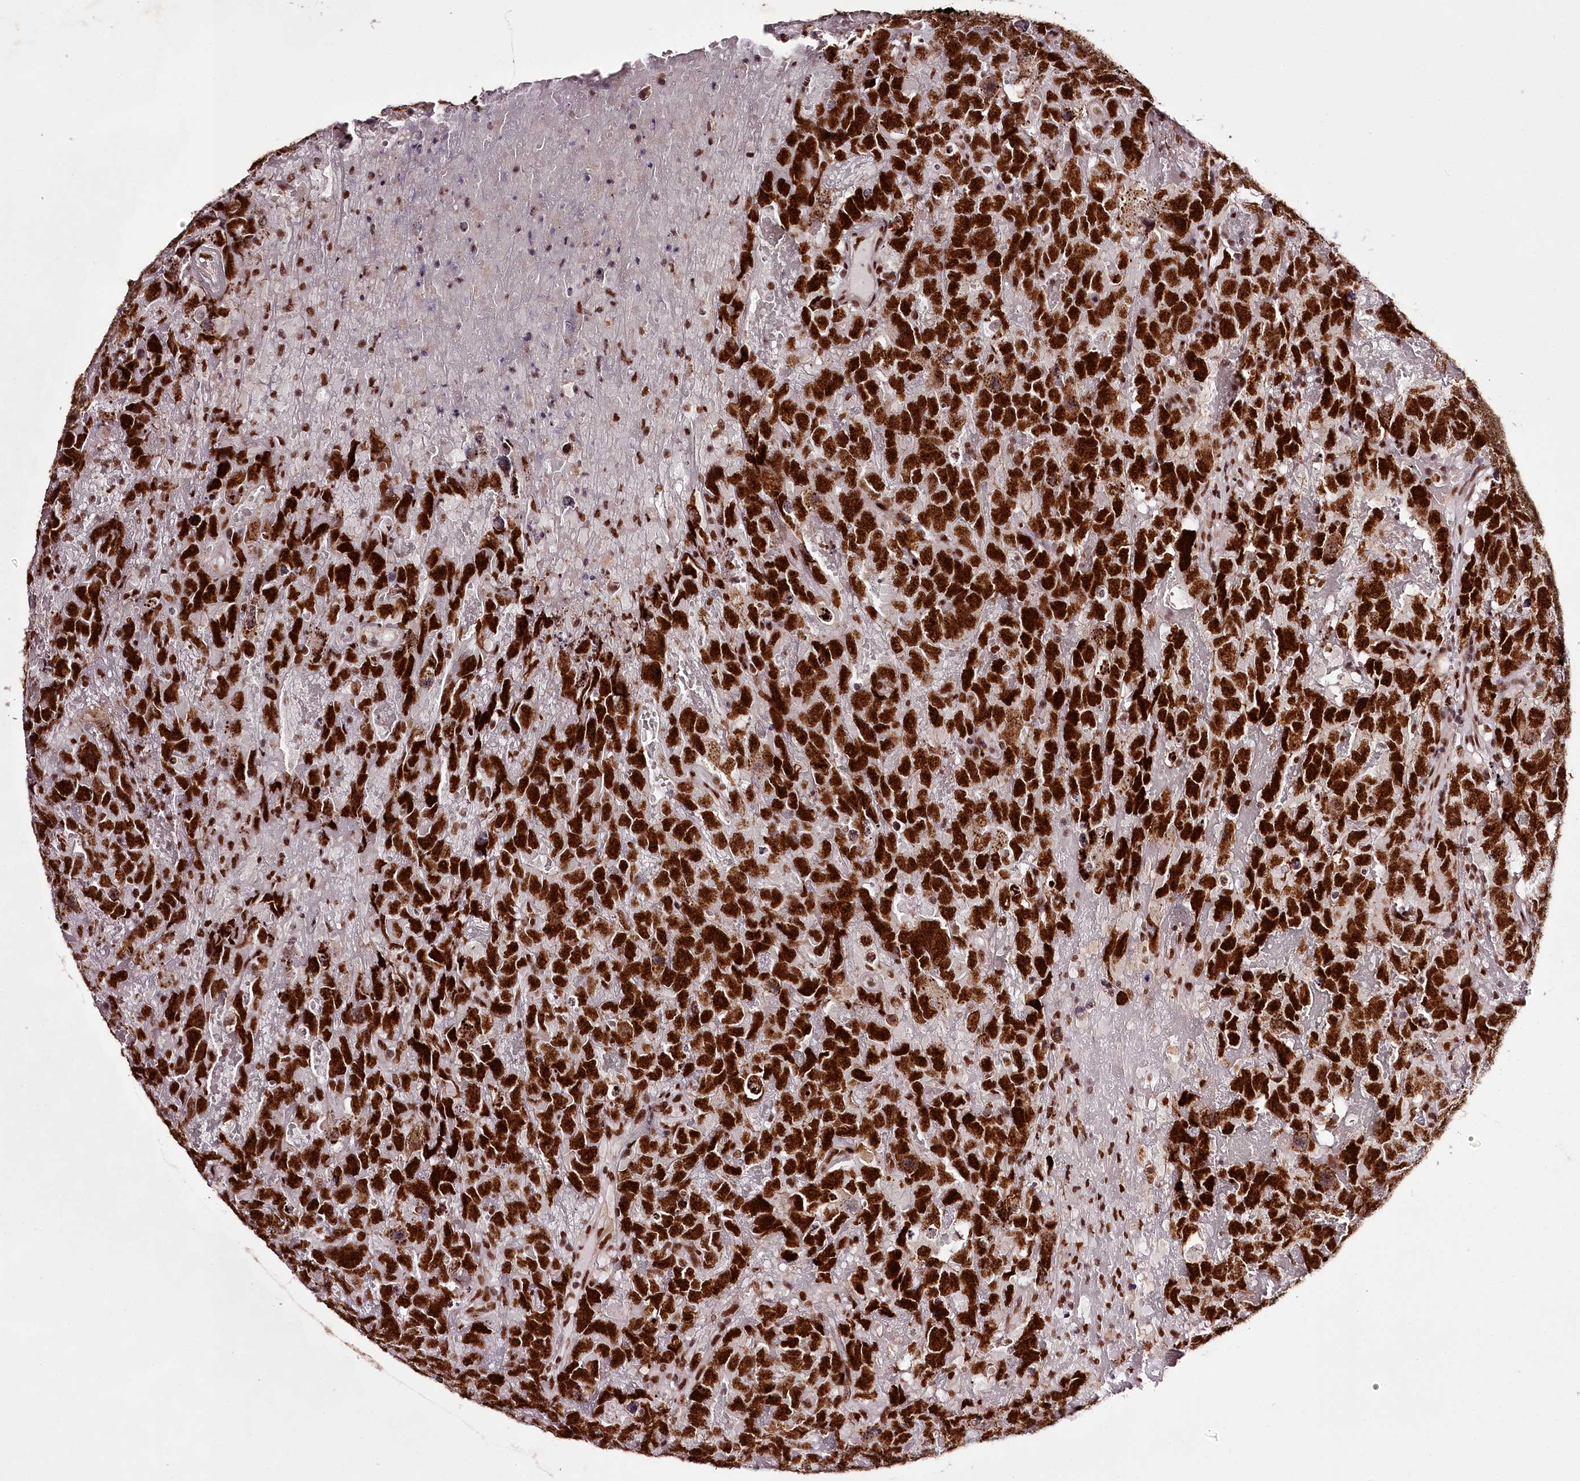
{"staining": {"intensity": "strong", "quantity": ">75%", "location": "nuclear"}, "tissue": "testis cancer", "cell_type": "Tumor cells", "image_type": "cancer", "snomed": [{"axis": "morphology", "description": "Carcinoma, Embryonal, NOS"}, {"axis": "topography", "description": "Testis"}], "caption": "Embryonal carcinoma (testis) stained with DAB (3,3'-diaminobenzidine) immunohistochemistry demonstrates high levels of strong nuclear staining in about >75% of tumor cells.", "gene": "PSPC1", "patient": {"sex": "male", "age": 45}}